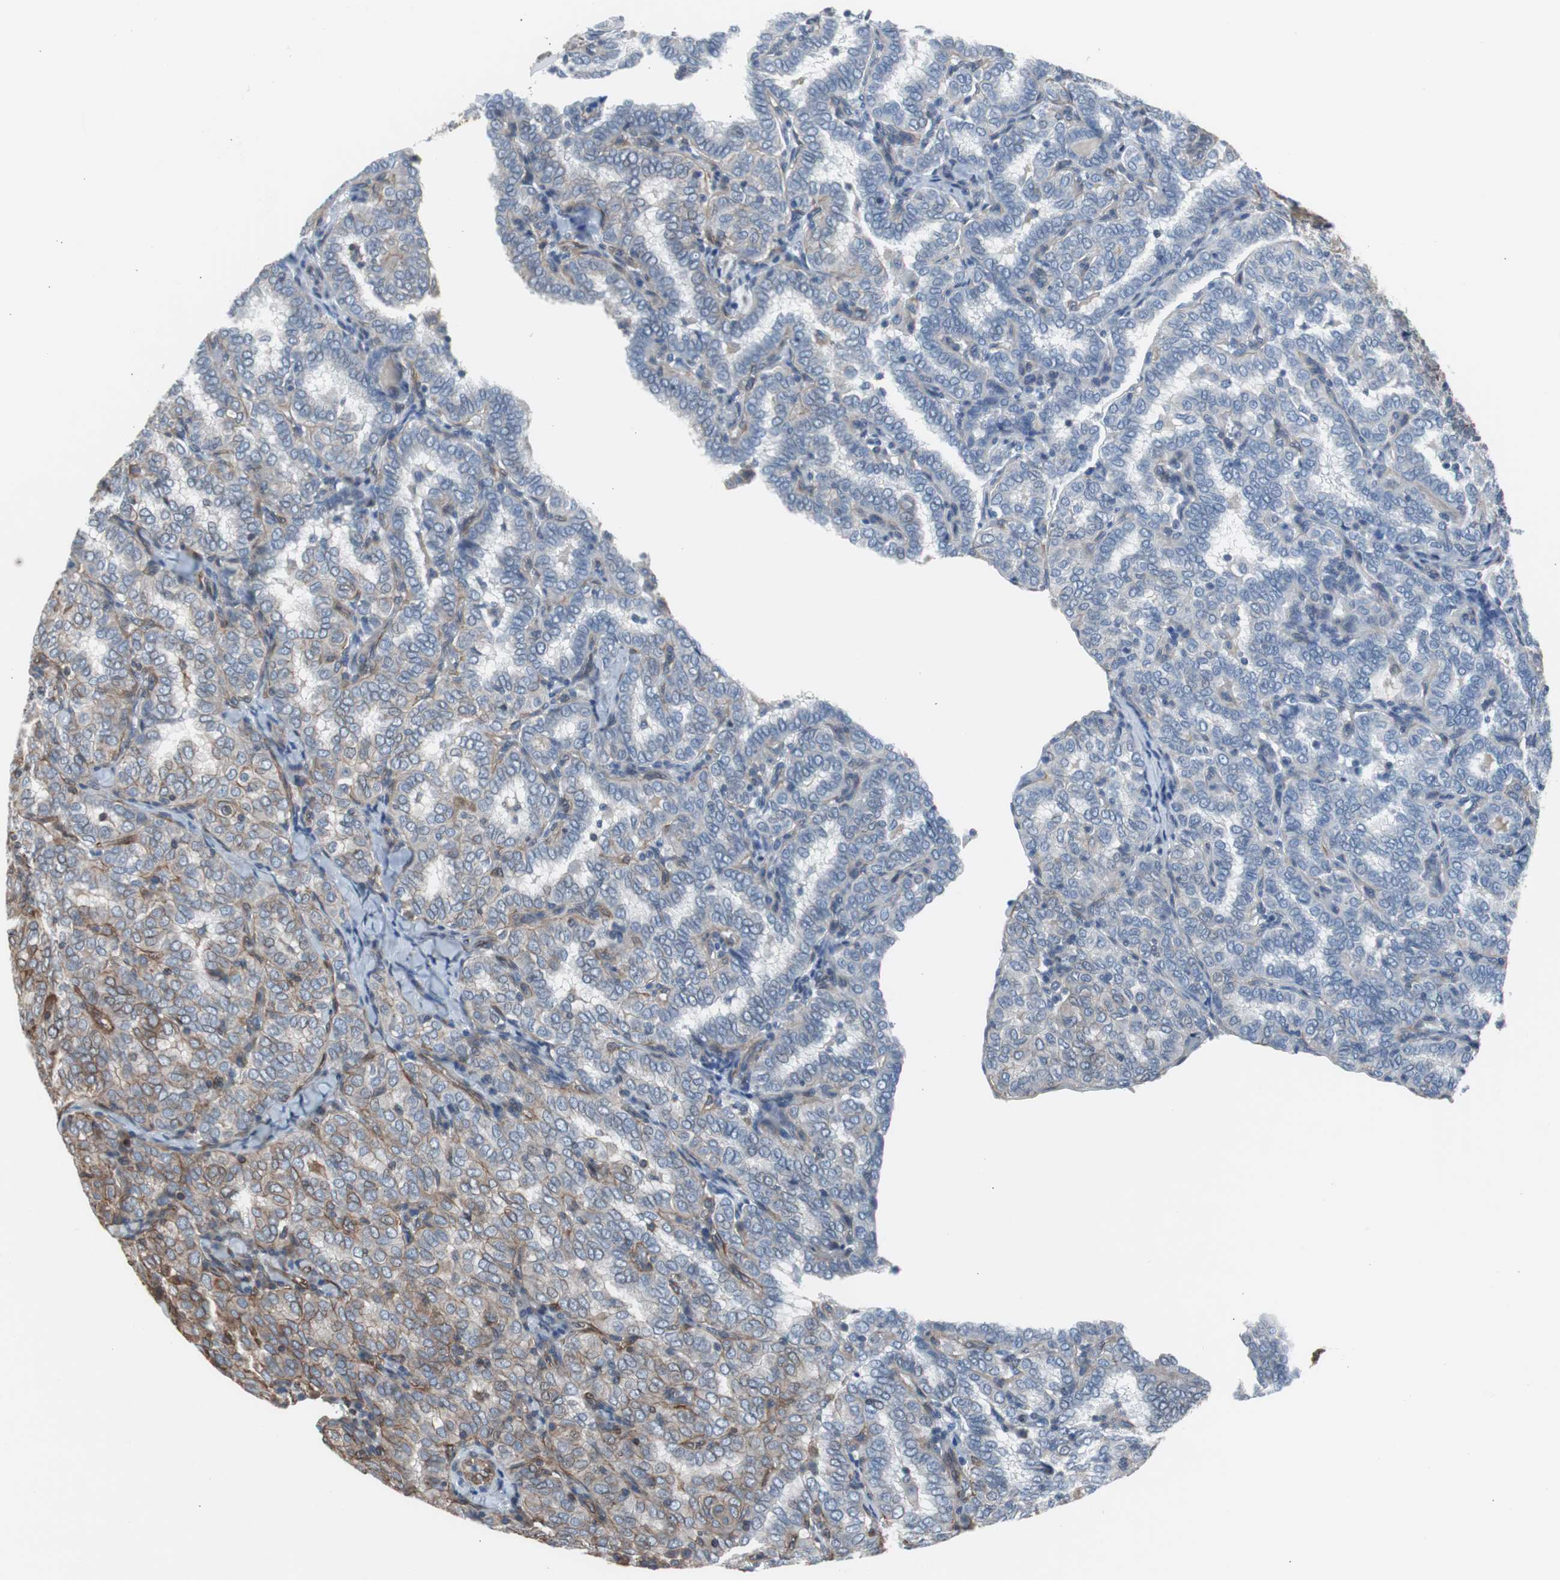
{"staining": {"intensity": "moderate", "quantity": "25%-75%", "location": "cytoplasmic/membranous"}, "tissue": "thyroid cancer", "cell_type": "Tumor cells", "image_type": "cancer", "snomed": [{"axis": "morphology", "description": "Papillary adenocarcinoma, NOS"}, {"axis": "topography", "description": "Thyroid gland"}], "caption": "IHC of thyroid papillary adenocarcinoma displays medium levels of moderate cytoplasmic/membranous expression in approximately 25%-75% of tumor cells. The protein is stained brown, and the nuclei are stained in blue (DAB IHC with brightfield microscopy, high magnification).", "gene": "KIF3B", "patient": {"sex": "female", "age": 30}}